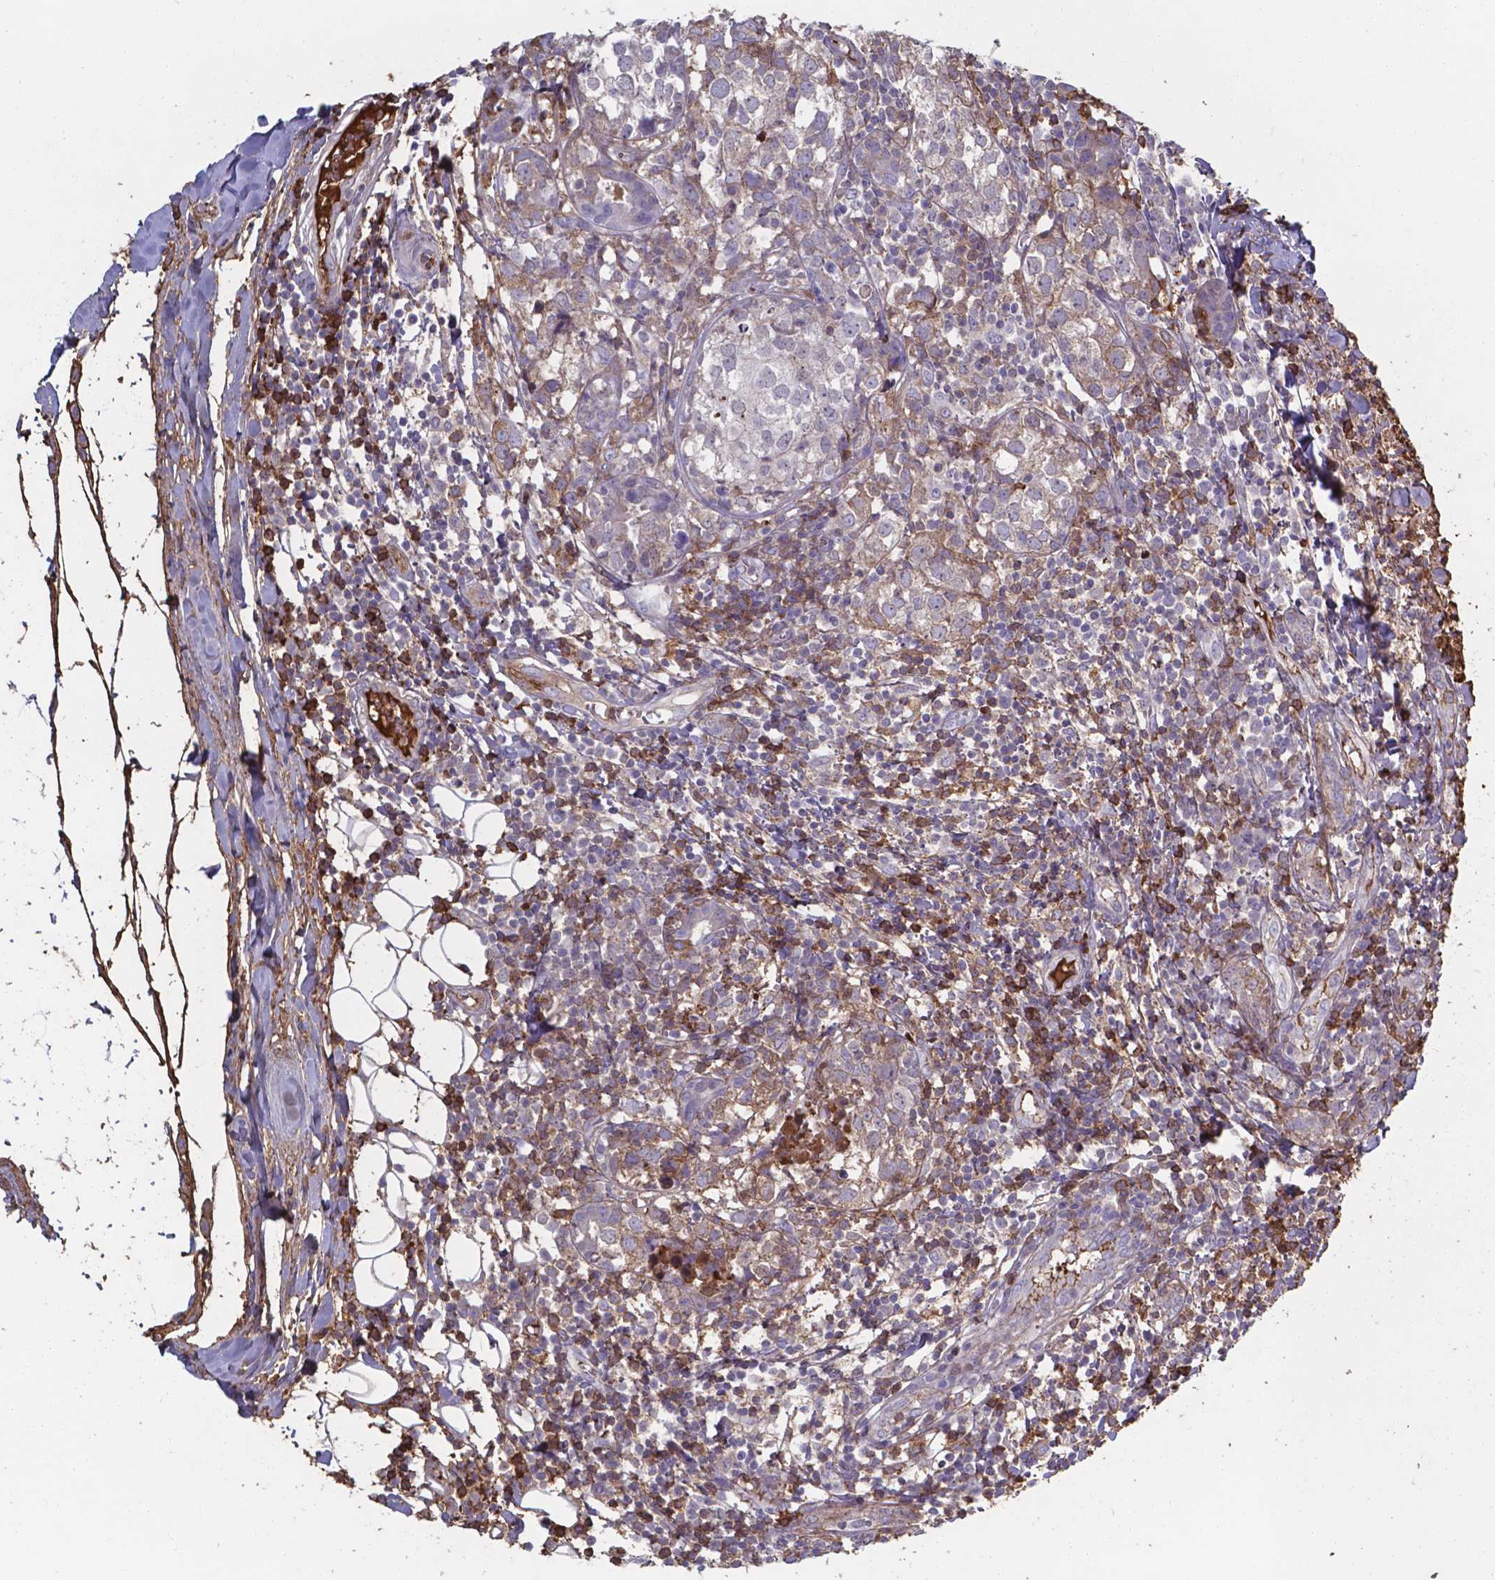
{"staining": {"intensity": "negative", "quantity": "none", "location": "none"}, "tissue": "breast cancer", "cell_type": "Tumor cells", "image_type": "cancer", "snomed": [{"axis": "morphology", "description": "Duct carcinoma"}, {"axis": "topography", "description": "Breast"}], "caption": "The image demonstrates no significant positivity in tumor cells of breast cancer.", "gene": "SERPINA1", "patient": {"sex": "female", "age": 30}}